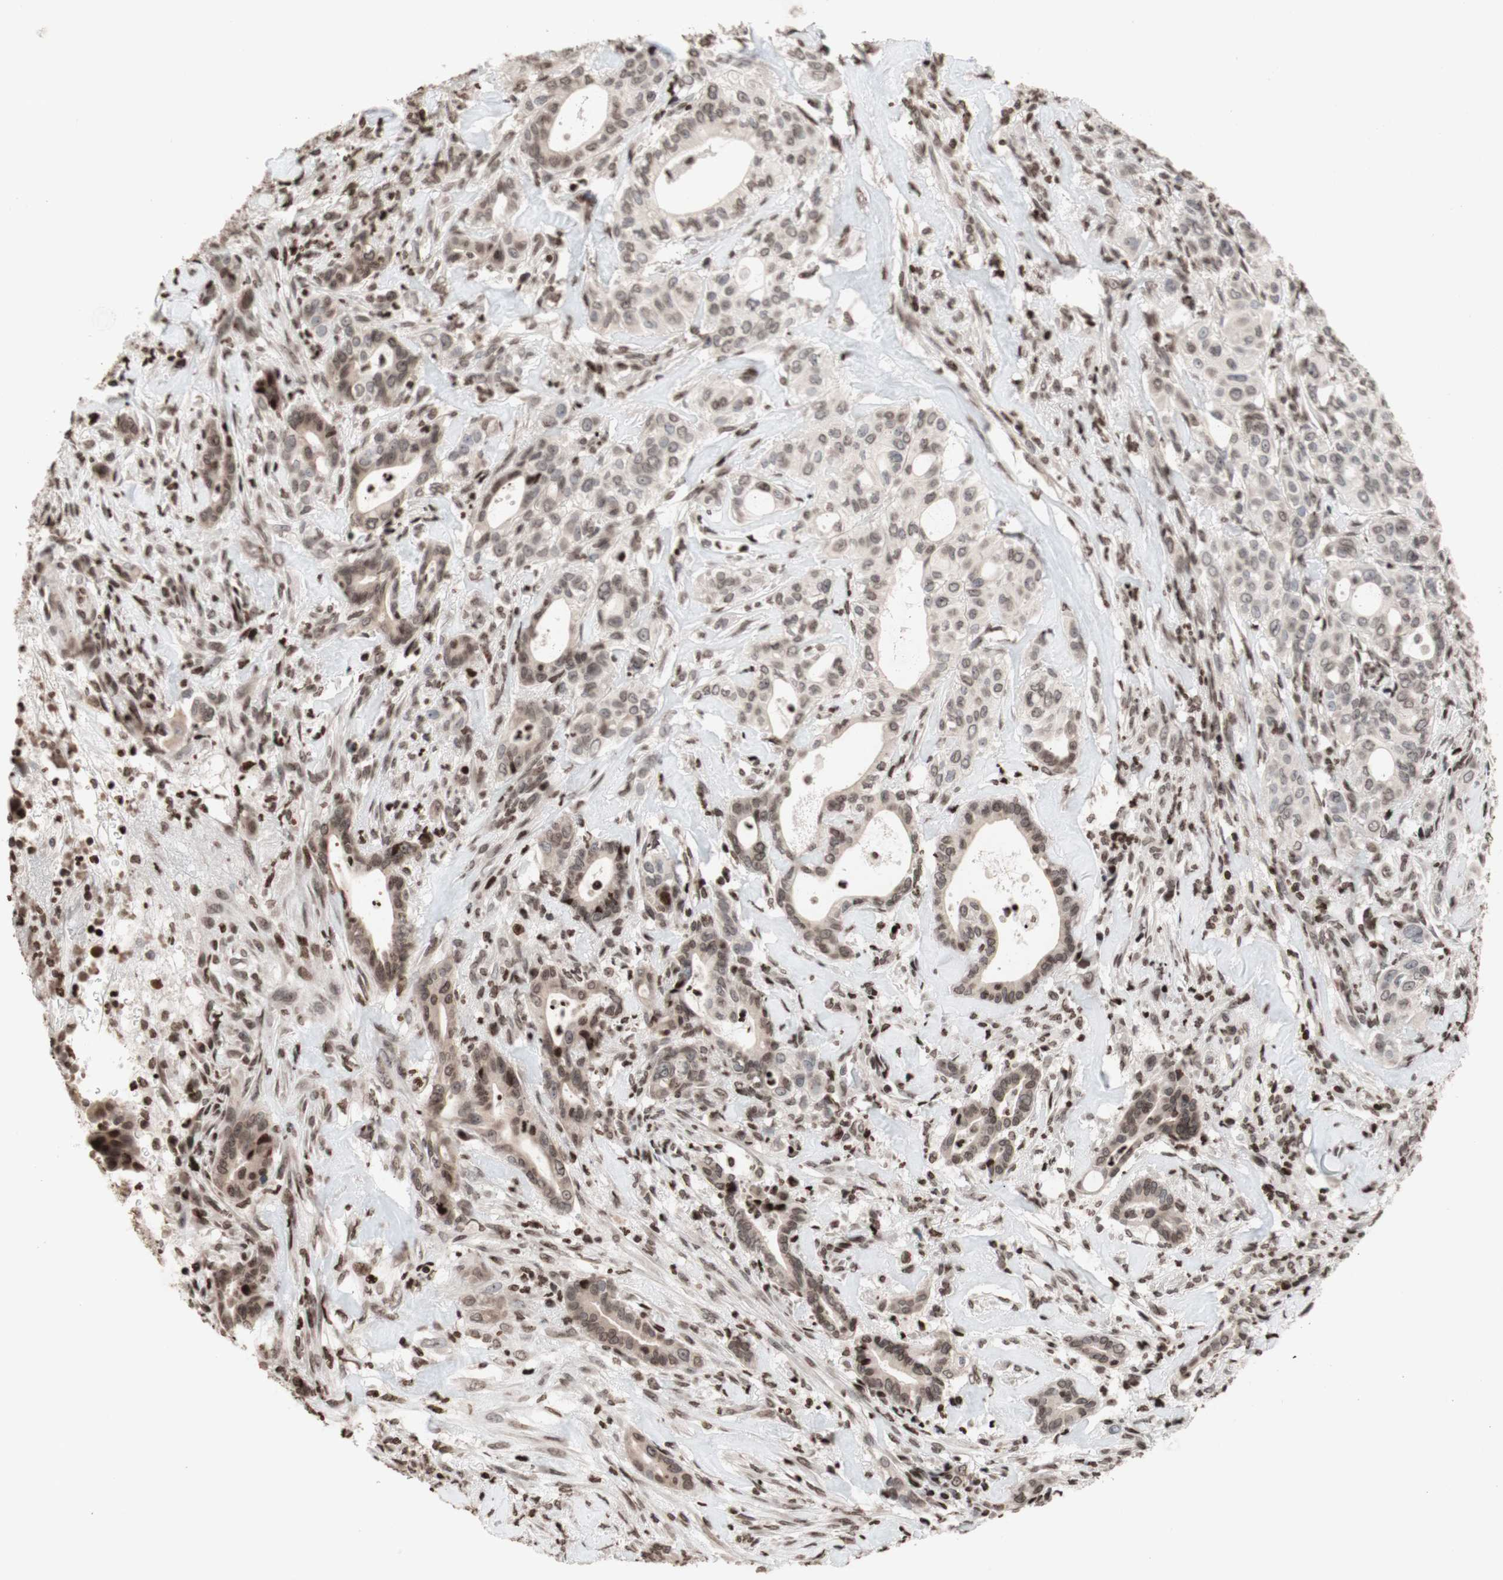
{"staining": {"intensity": "weak", "quantity": "25%-75%", "location": "nuclear"}, "tissue": "liver cancer", "cell_type": "Tumor cells", "image_type": "cancer", "snomed": [{"axis": "morphology", "description": "Cholangiocarcinoma"}, {"axis": "topography", "description": "Liver"}], "caption": "Liver cholangiocarcinoma stained for a protein (brown) exhibits weak nuclear positive staining in approximately 25%-75% of tumor cells.", "gene": "NCAPD2", "patient": {"sex": "female", "age": 67}}